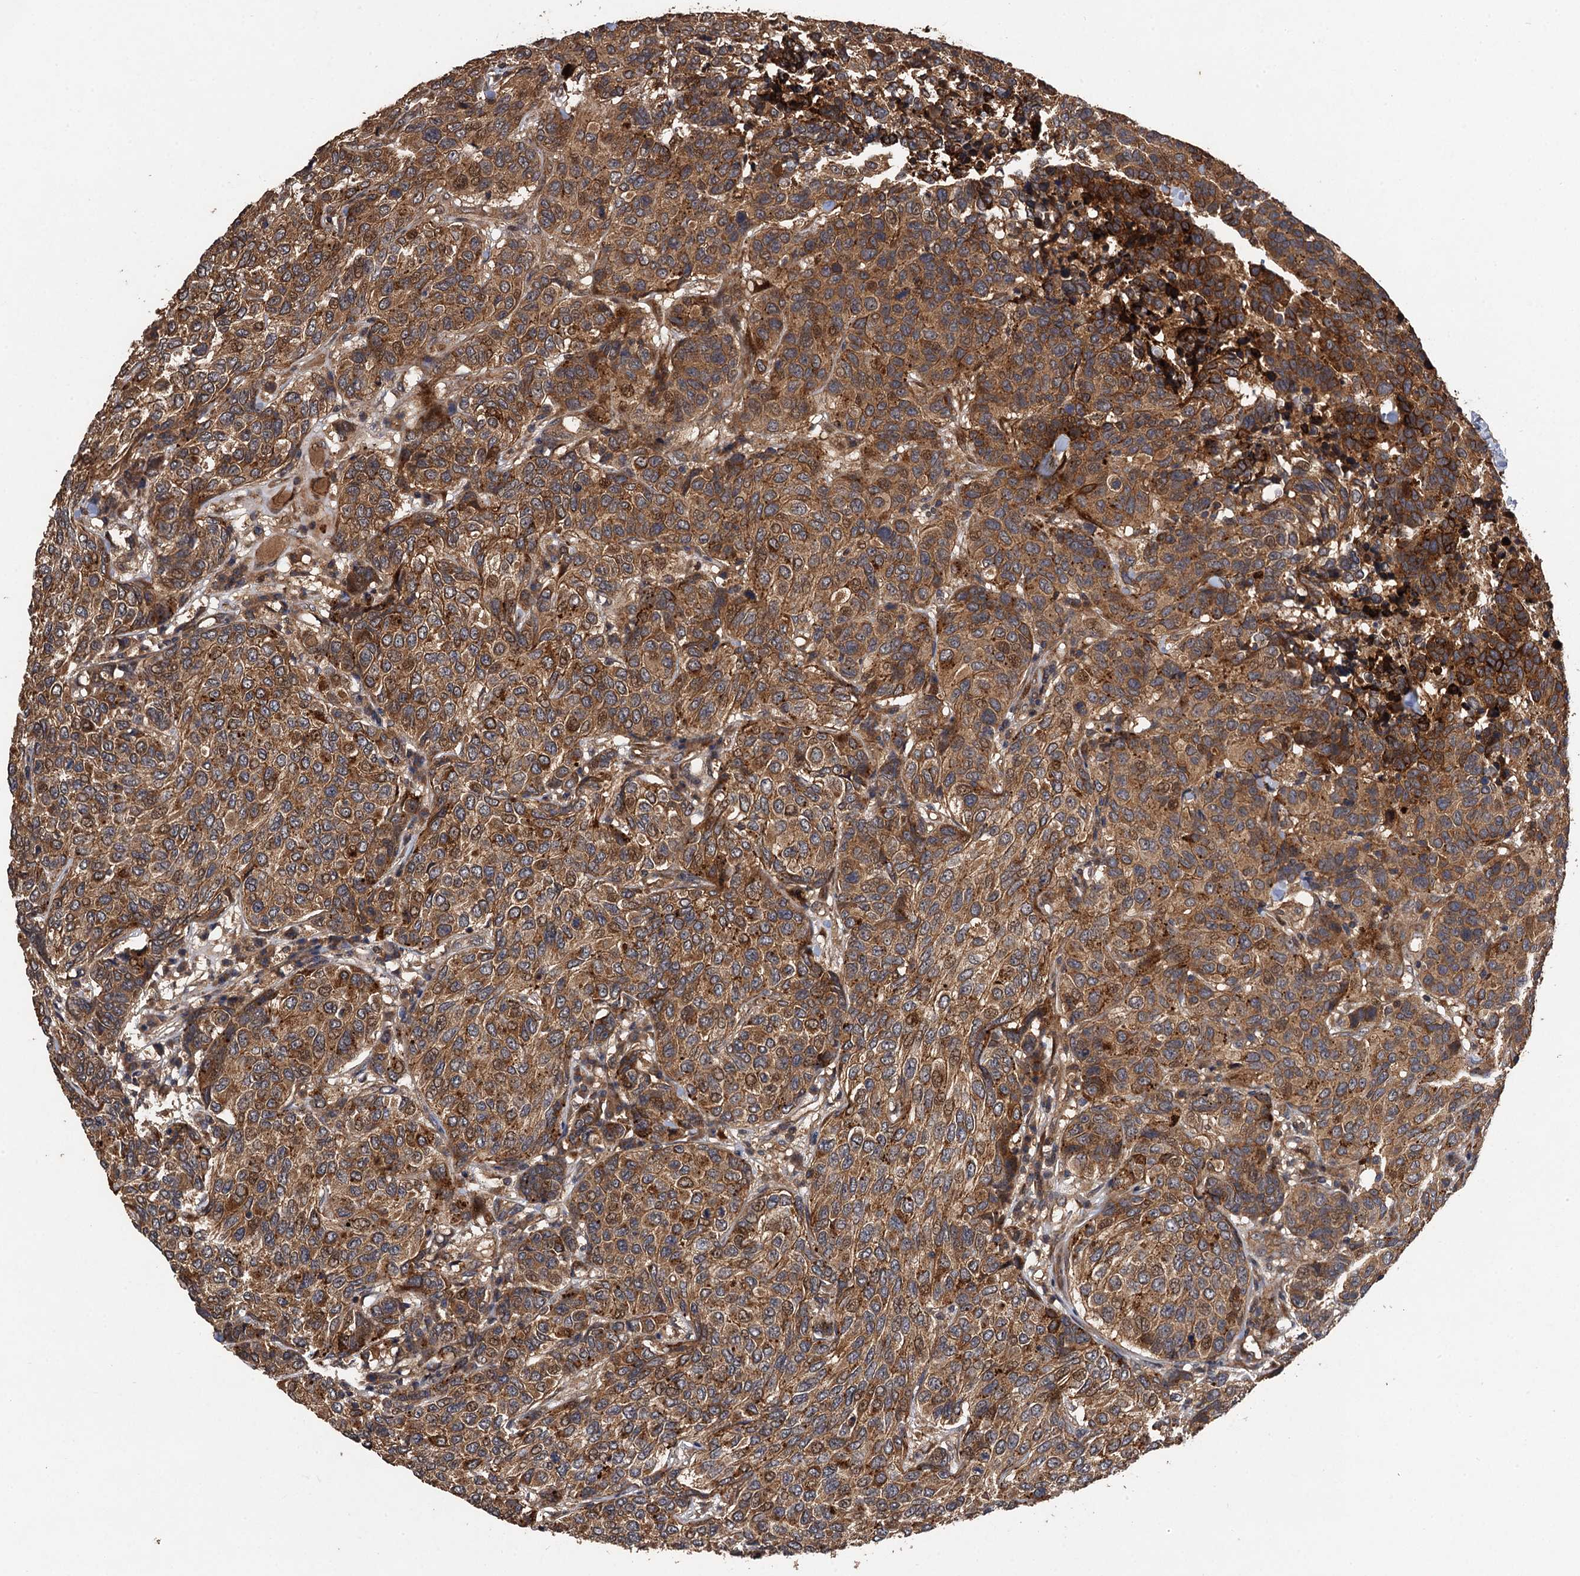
{"staining": {"intensity": "moderate", "quantity": ">75%", "location": "cytoplasmic/membranous"}, "tissue": "breast cancer", "cell_type": "Tumor cells", "image_type": "cancer", "snomed": [{"axis": "morphology", "description": "Duct carcinoma"}, {"axis": "topography", "description": "Breast"}], "caption": "High-magnification brightfield microscopy of breast cancer stained with DAB (3,3'-diaminobenzidine) (brown) and counterstained with hematoxylin (blue). tumor cells exhibit moderate cytoplasmic/membranous positivity is present in about>75% of cells. (DAB (3,3'-diaminobenzidine) IHC with brightfield microscopy, high magnification).", "gene": "TMEM39B", "patient": {"sex": "female", "age": 55}}